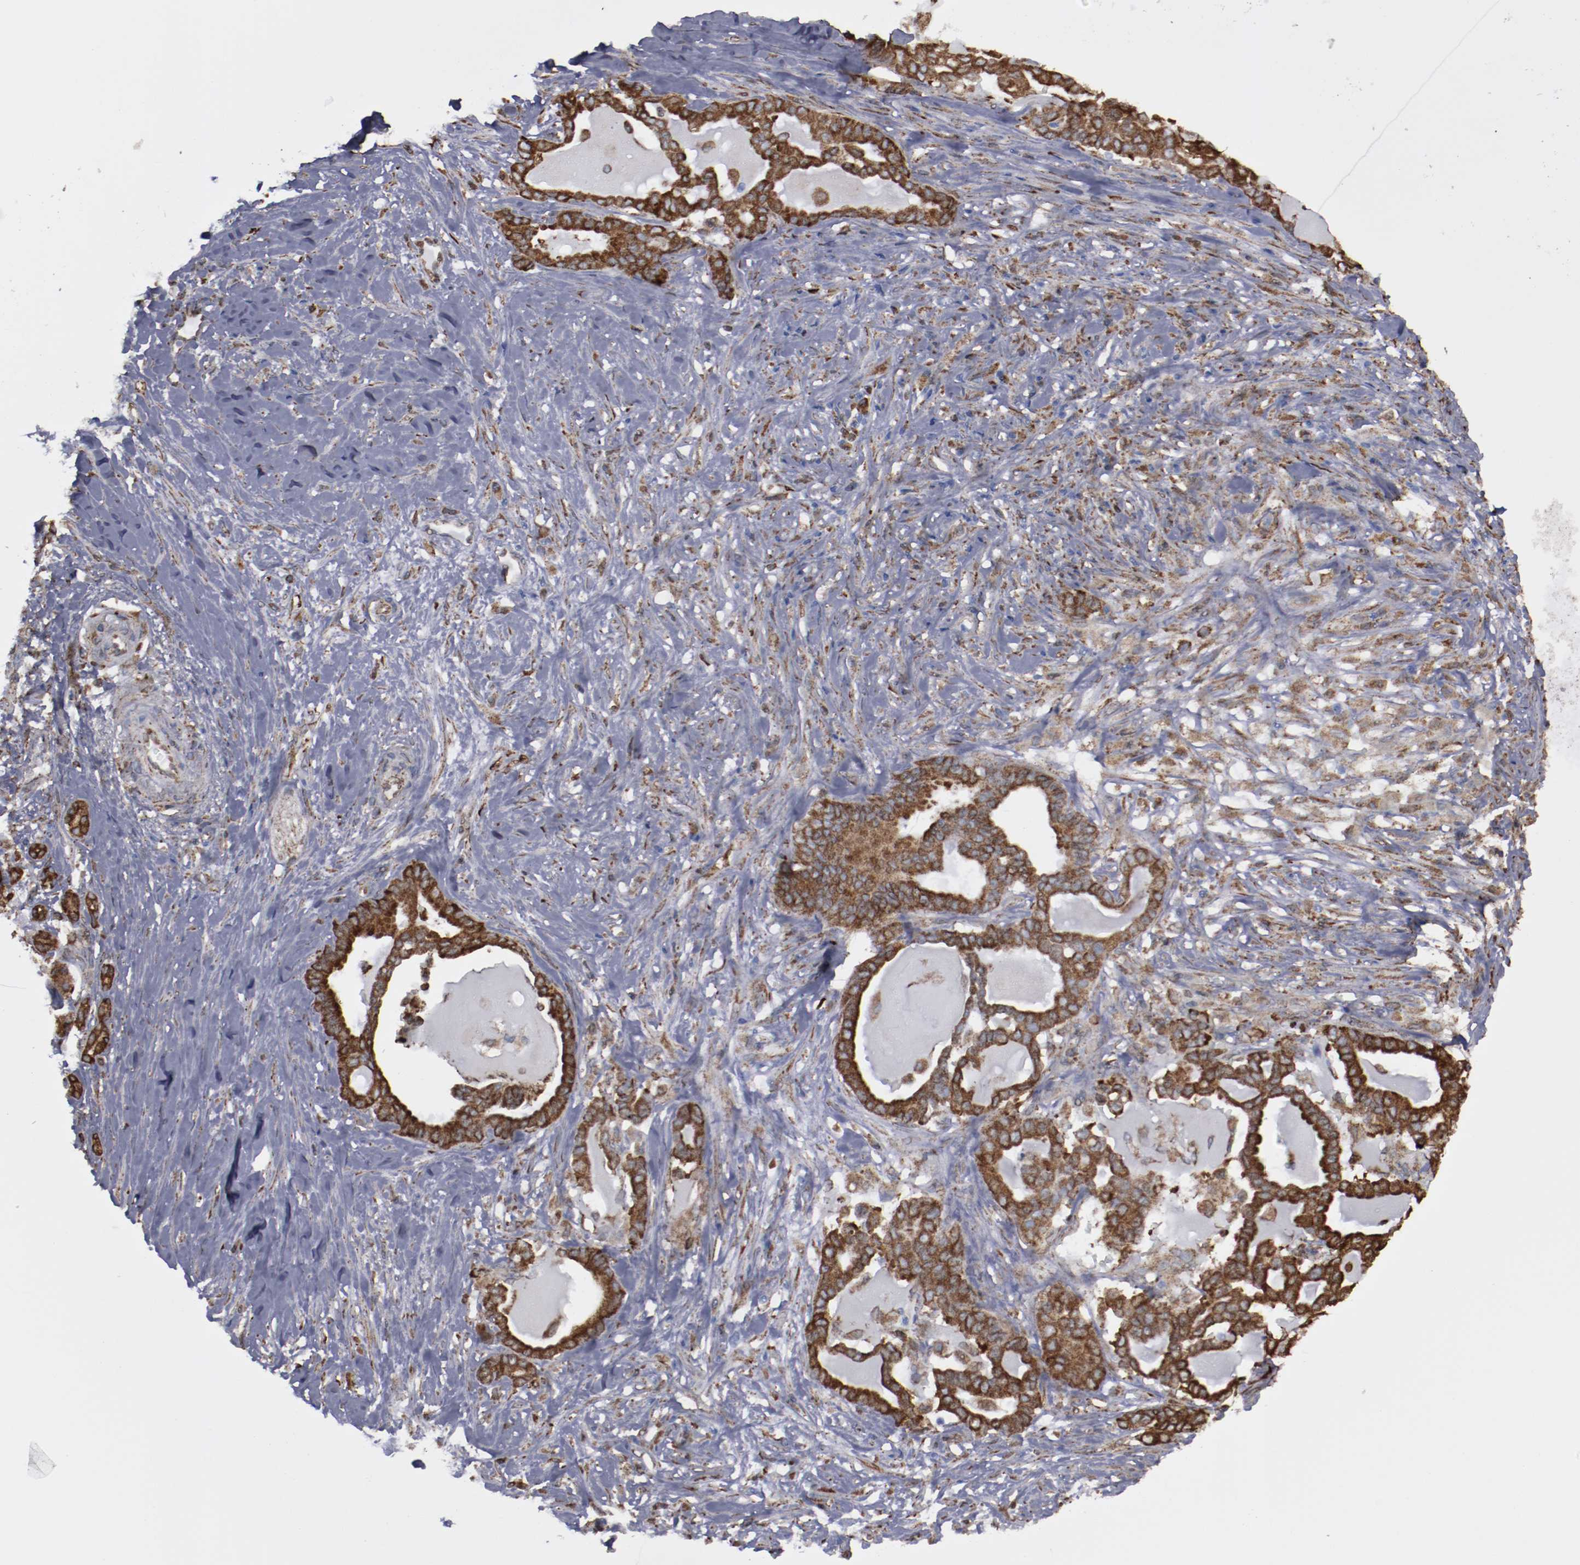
{"staining": {"intensity": "strong", "quantity": ">75%", "location": "cytoplasmic/membranous"}, "tissue": "pancreatic cancer", "cell_type": "Tumor cells", "image_type": "cancer", "snomed": [{"axis": "morphology", "description": "Adenocarcinoma, NOS"}, {"axis": "topography", "description": "Pancreas"}], "caption": "There is high levels of strong cytoplasmic/membranous staining in tumor cells of adenocarcinoma (pancreatic), as demonstrated by immunohistochemical staining (brown color).", "gene": "ERLIN2", "patient": {"sex": "male", "age": 63}}